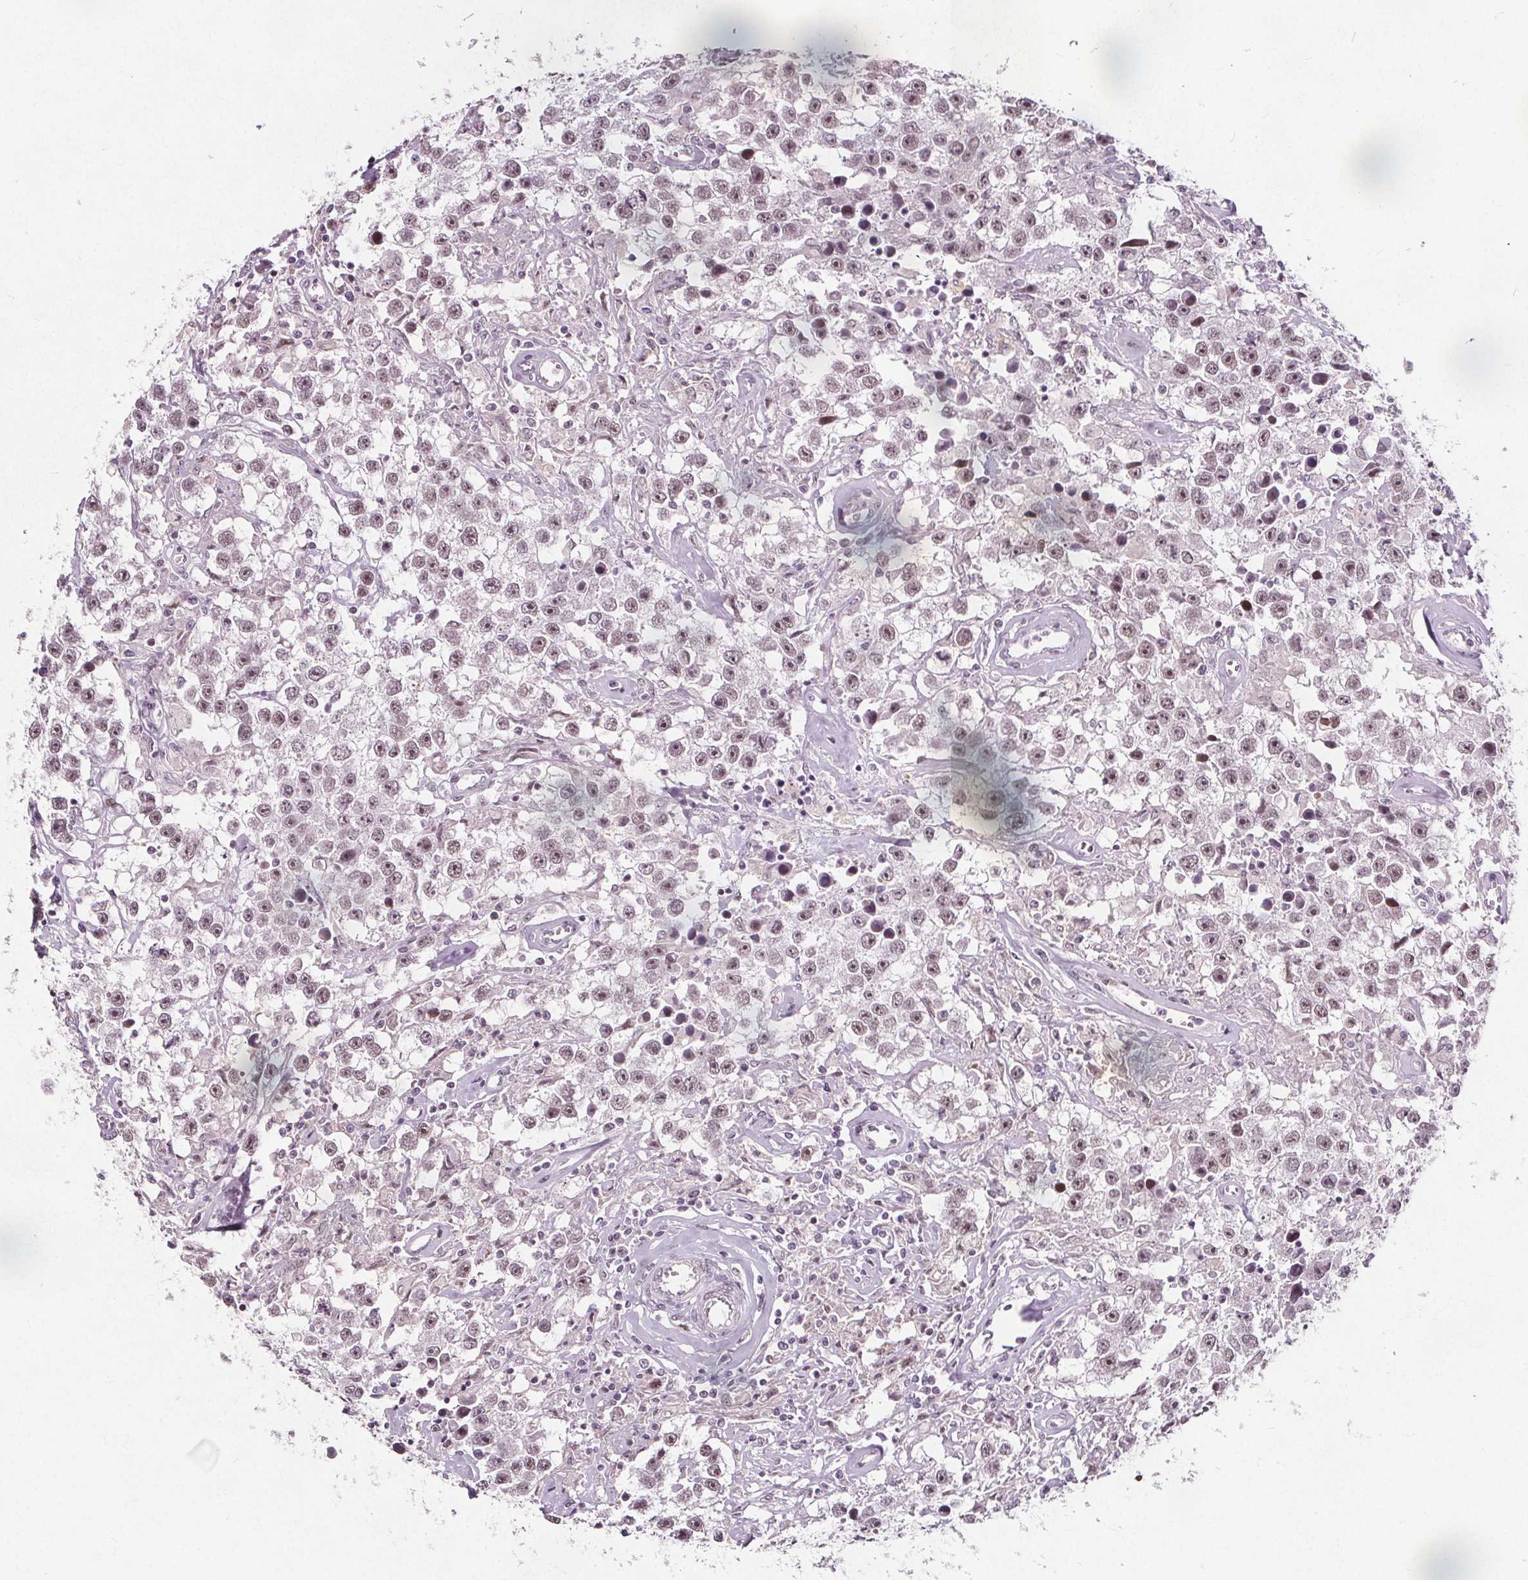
{"staining": {"intensity": "moderate", "quantity": ">75%", "location": "nuclear"}, "tissue": "testis cancer", "cell_type": "Tumor cells", "image_type": "cancer", "snomed": [{"axis": "morphology", "description": "Seminoma, NOS"}, {"axis": "topography", "description": "Testis"}], "caption": "Human seminoma (testis) stained for a protein (brown) demonstrates moderate nuclear positive positivity in about >75% of tumor cells.", "gene": "TAF6L", "patient": {"sex": "male", "age": 43}}